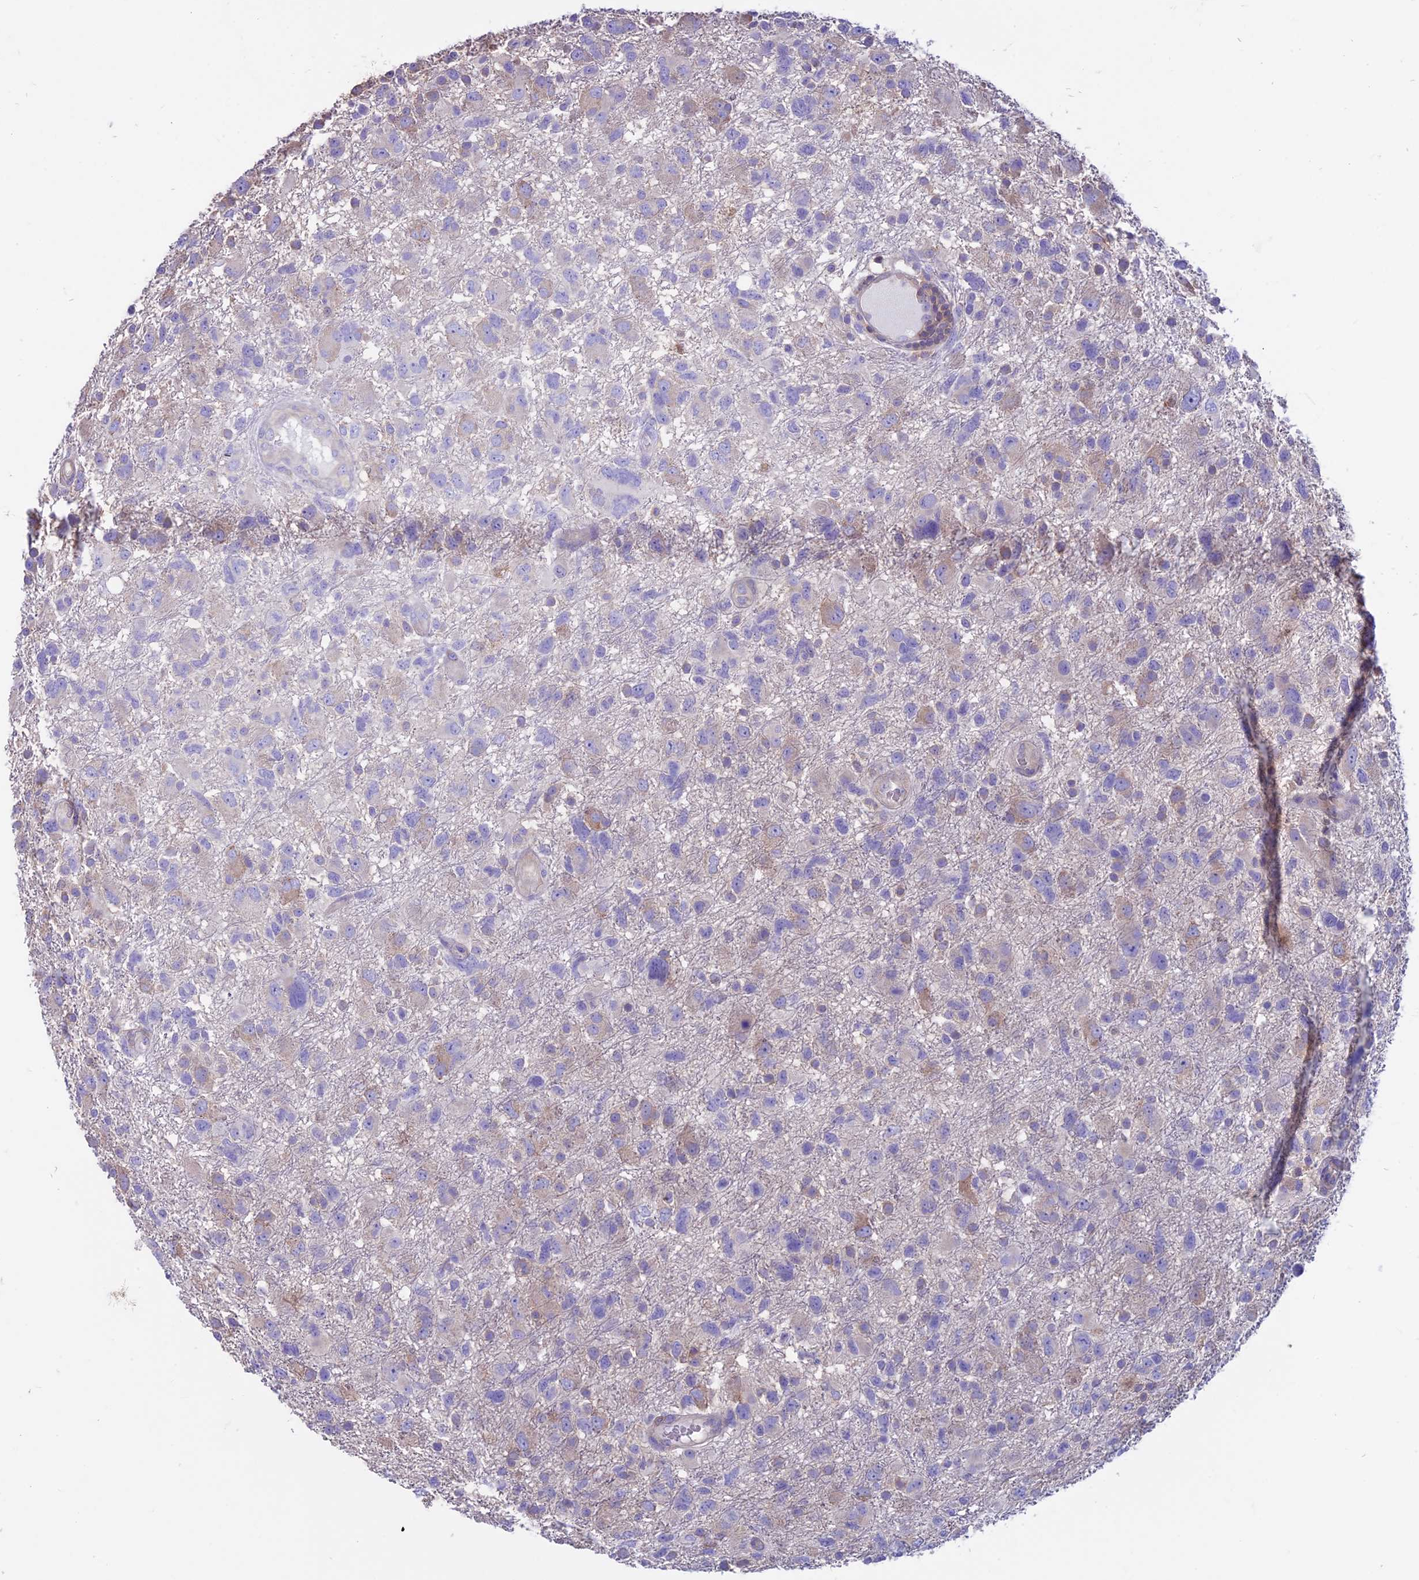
{"staining": {"intensity": "weak", "quantity": "<25%", "location": "cytoplasmic/membranous"}, "tissue": "glioma", "cell_type": "Tumor cells", "image_type": "cancer", "snomed": [{"axis": "morphology", "description": "Glioma, malignant, High grade"}, {"axis": "topography", "description": "Brain"}], "caption": "This is an immunohistochemistry photomicrograph of high-grade glioma (malignant). There is no positivity in tumor cells.", "gene": "CDAN1", "patient": {"sex": "male", "age": 61}}